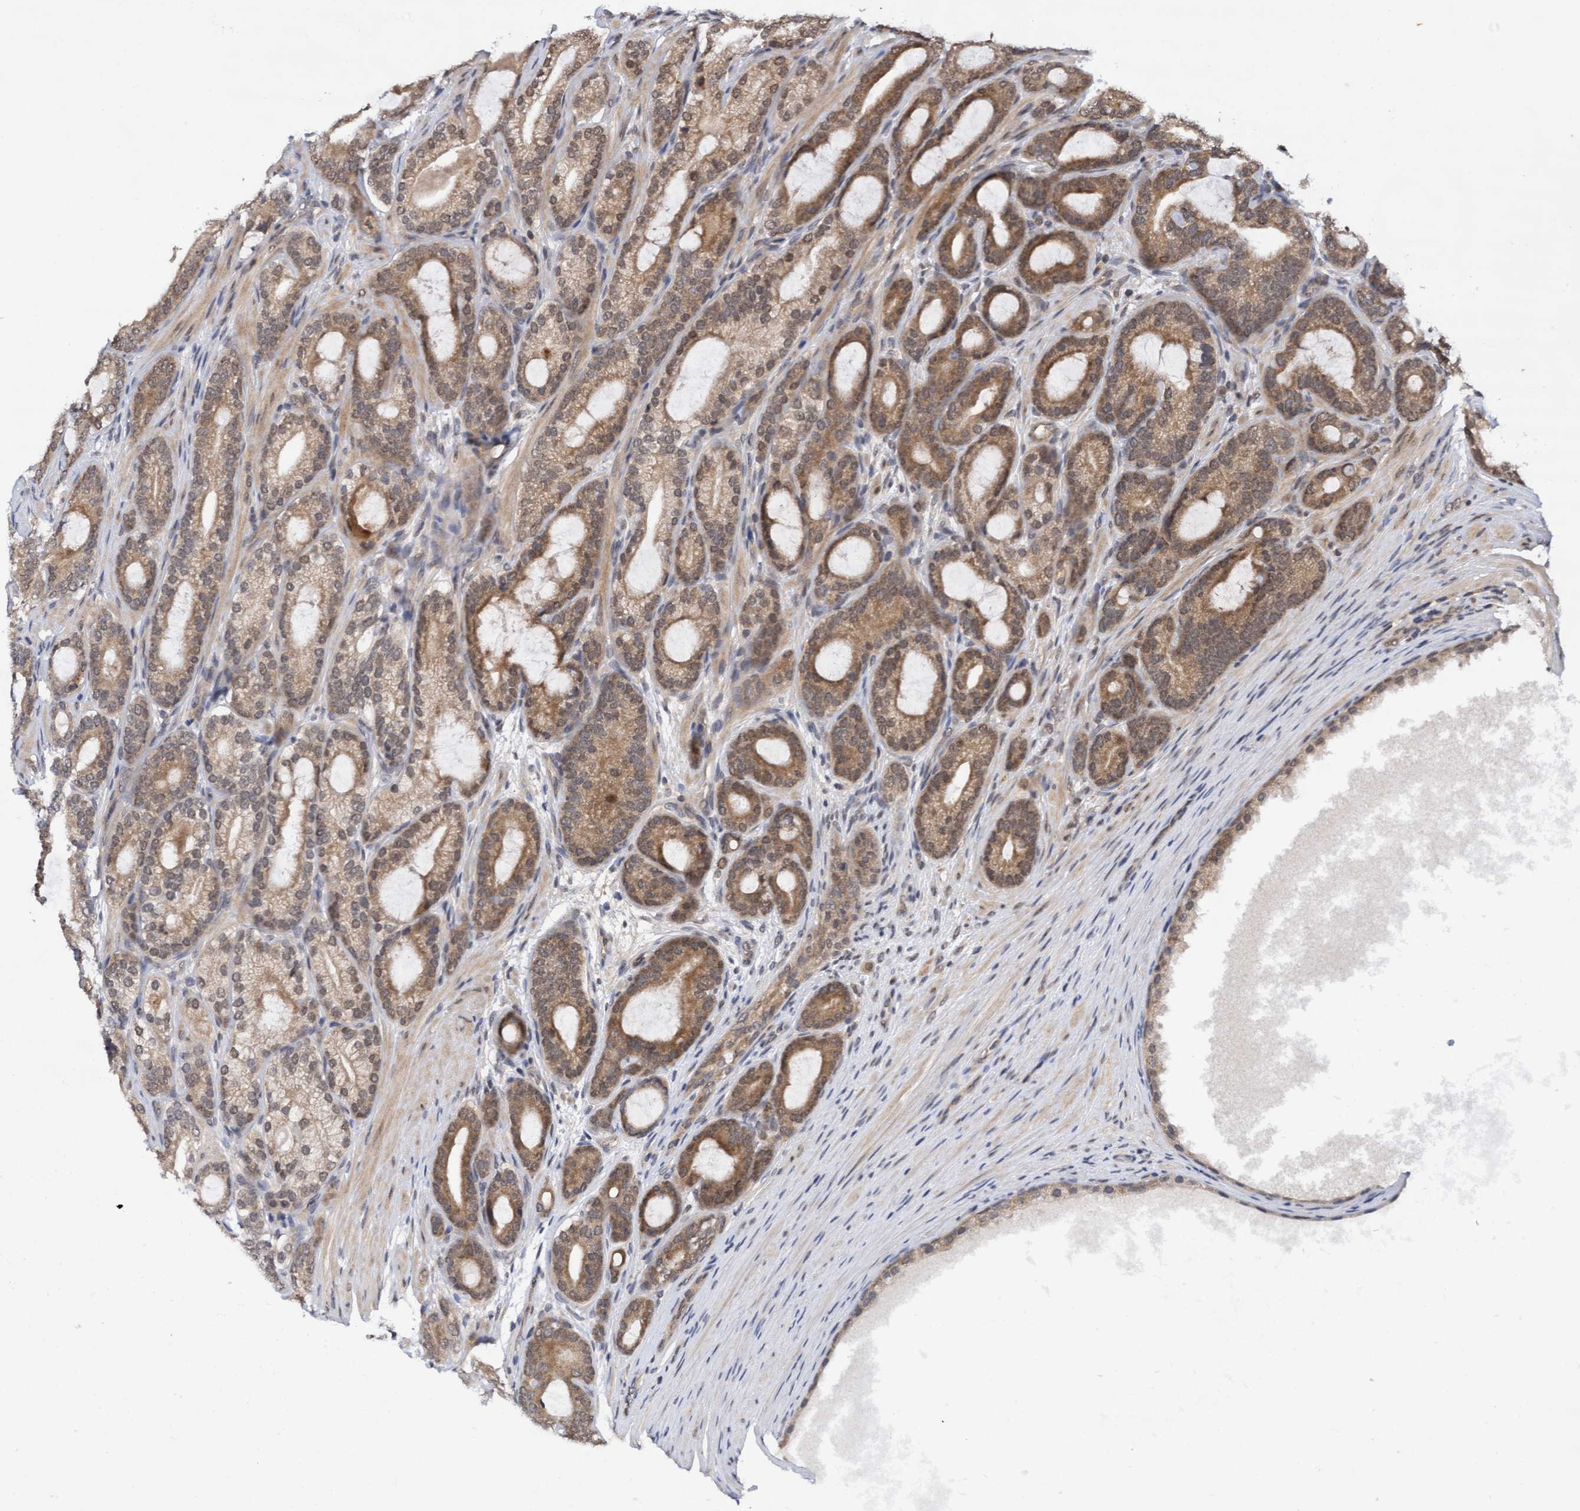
{"staining": {"intensity": "moderate", "quantity": ">75%", "location": "cytoplasmic/membranous"}, "tissue": "prostate cancer", "cell_type": "Tumor cells", "image_type": "cancer", "snomed": [{"axis": "morphology", "description": "Adenocarcinoma, High grade"}, {"axis": "topography", "description": "Prostate"}], "caption": "Protein analysis of adenocarcinoma (high-grade) (prostate) tissue displays moderate cytoplasmic/membranous expression in about >75% of tumor cells.", "gene": "WASF1", "patient": {"sex": "male", "age": 60}}